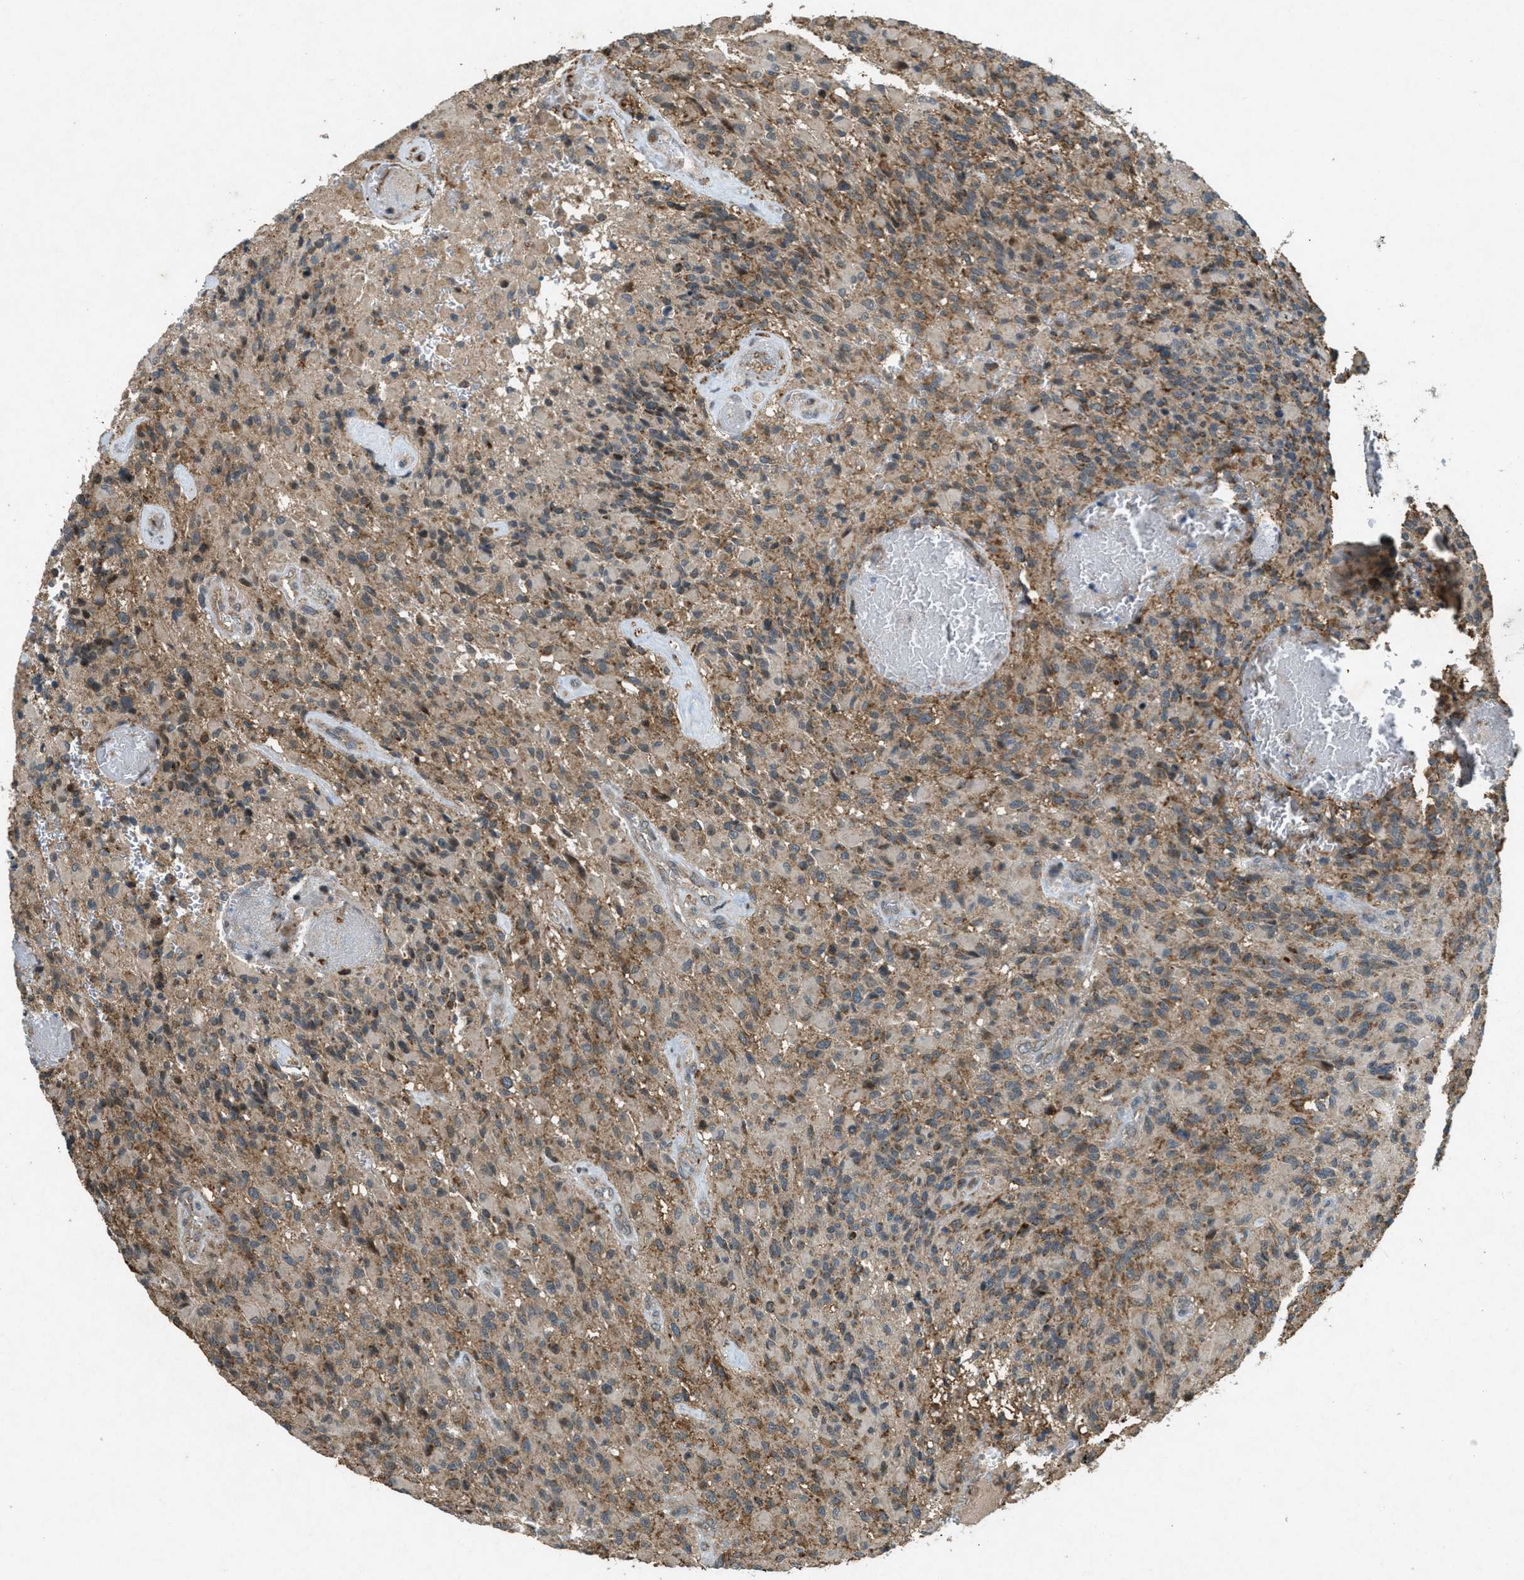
{"staining": {"intensity": "moderate", "quantity": ">75%", "location": "cytoplasmic/membranous"}, "tissue": "glioma", "cell_type": "Tumor cells", "image_type": "cancer", "snomed": [{"axis": "morphology", "description": "Glioma, malignant, High grade"}, {"axis": "topography", "description": "Brain"}], "caption": "About >75% of tumor cells in human glioma reveal moderate cytoplasmic/membranous protein positivity as visualized by brown immunohistochemical staining.", "gene": "PPP1R15A", "patient": {"sex": "male", "age": 71}}